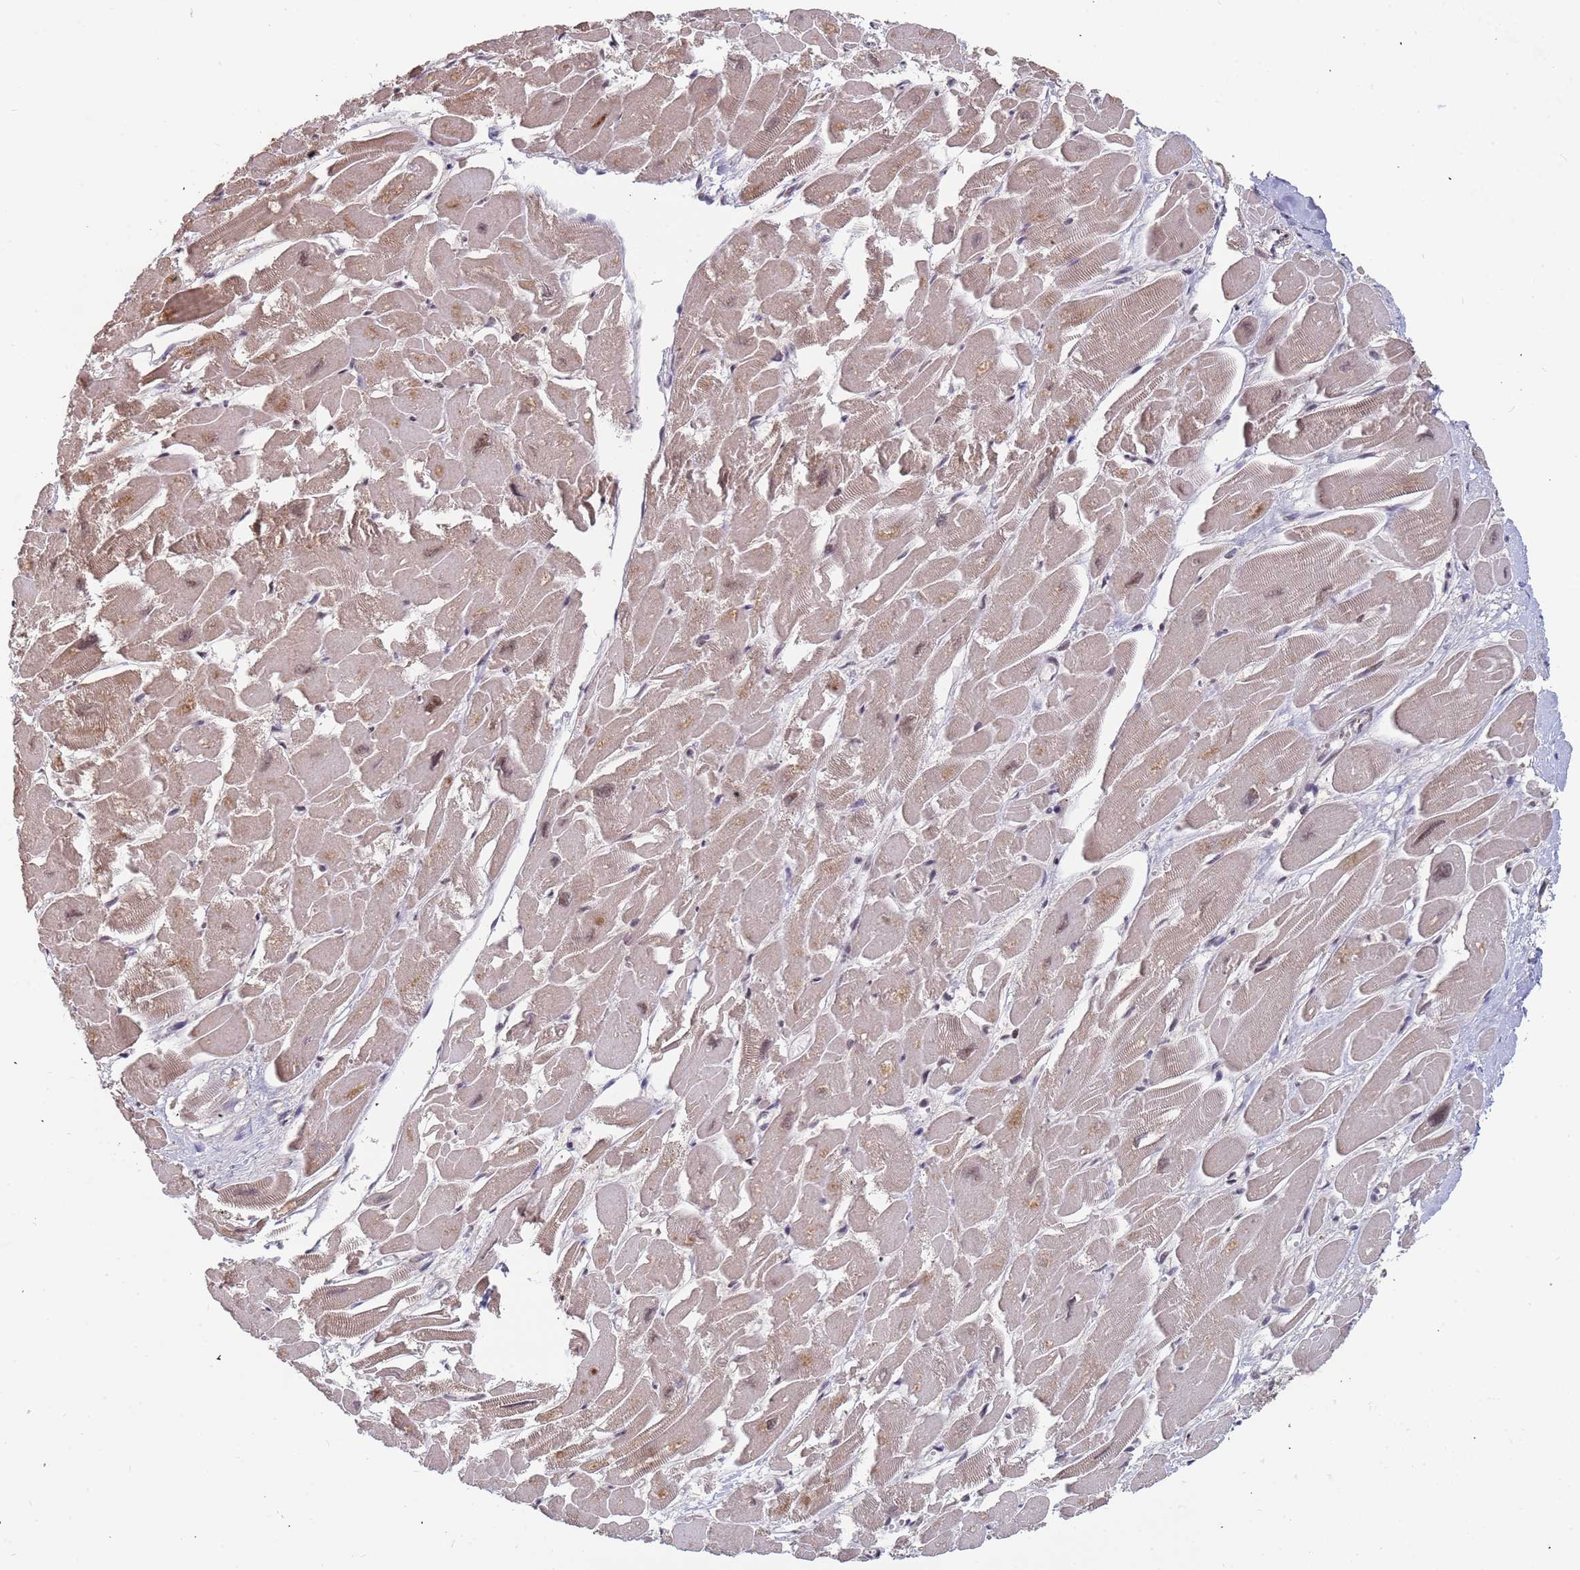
{"staining": {"intensity": "moderate", "quantity": "25%-75%", "location": "cytoplasmic/membranous,nuclear"}, "tissue": "heart muscle", "cell_type": "Cardiomyocytes", "image_type": "normal", "snomed": [{"axis": "morphology", "description": "Normal tissue, NOS"}, {"axis": "topography", "description": "Heart"}], "caption": "Immunohistochemistry micrograph of unremarkable heart muscle stained for a protein (brown), which reveals medium levels of moderate cytoplasmic/membranous,nuclear expression in approximately 25%-75% of cardiomyocytes.", "gene": "DENND2B", "patient": {"sex": "male", "age": 54}}